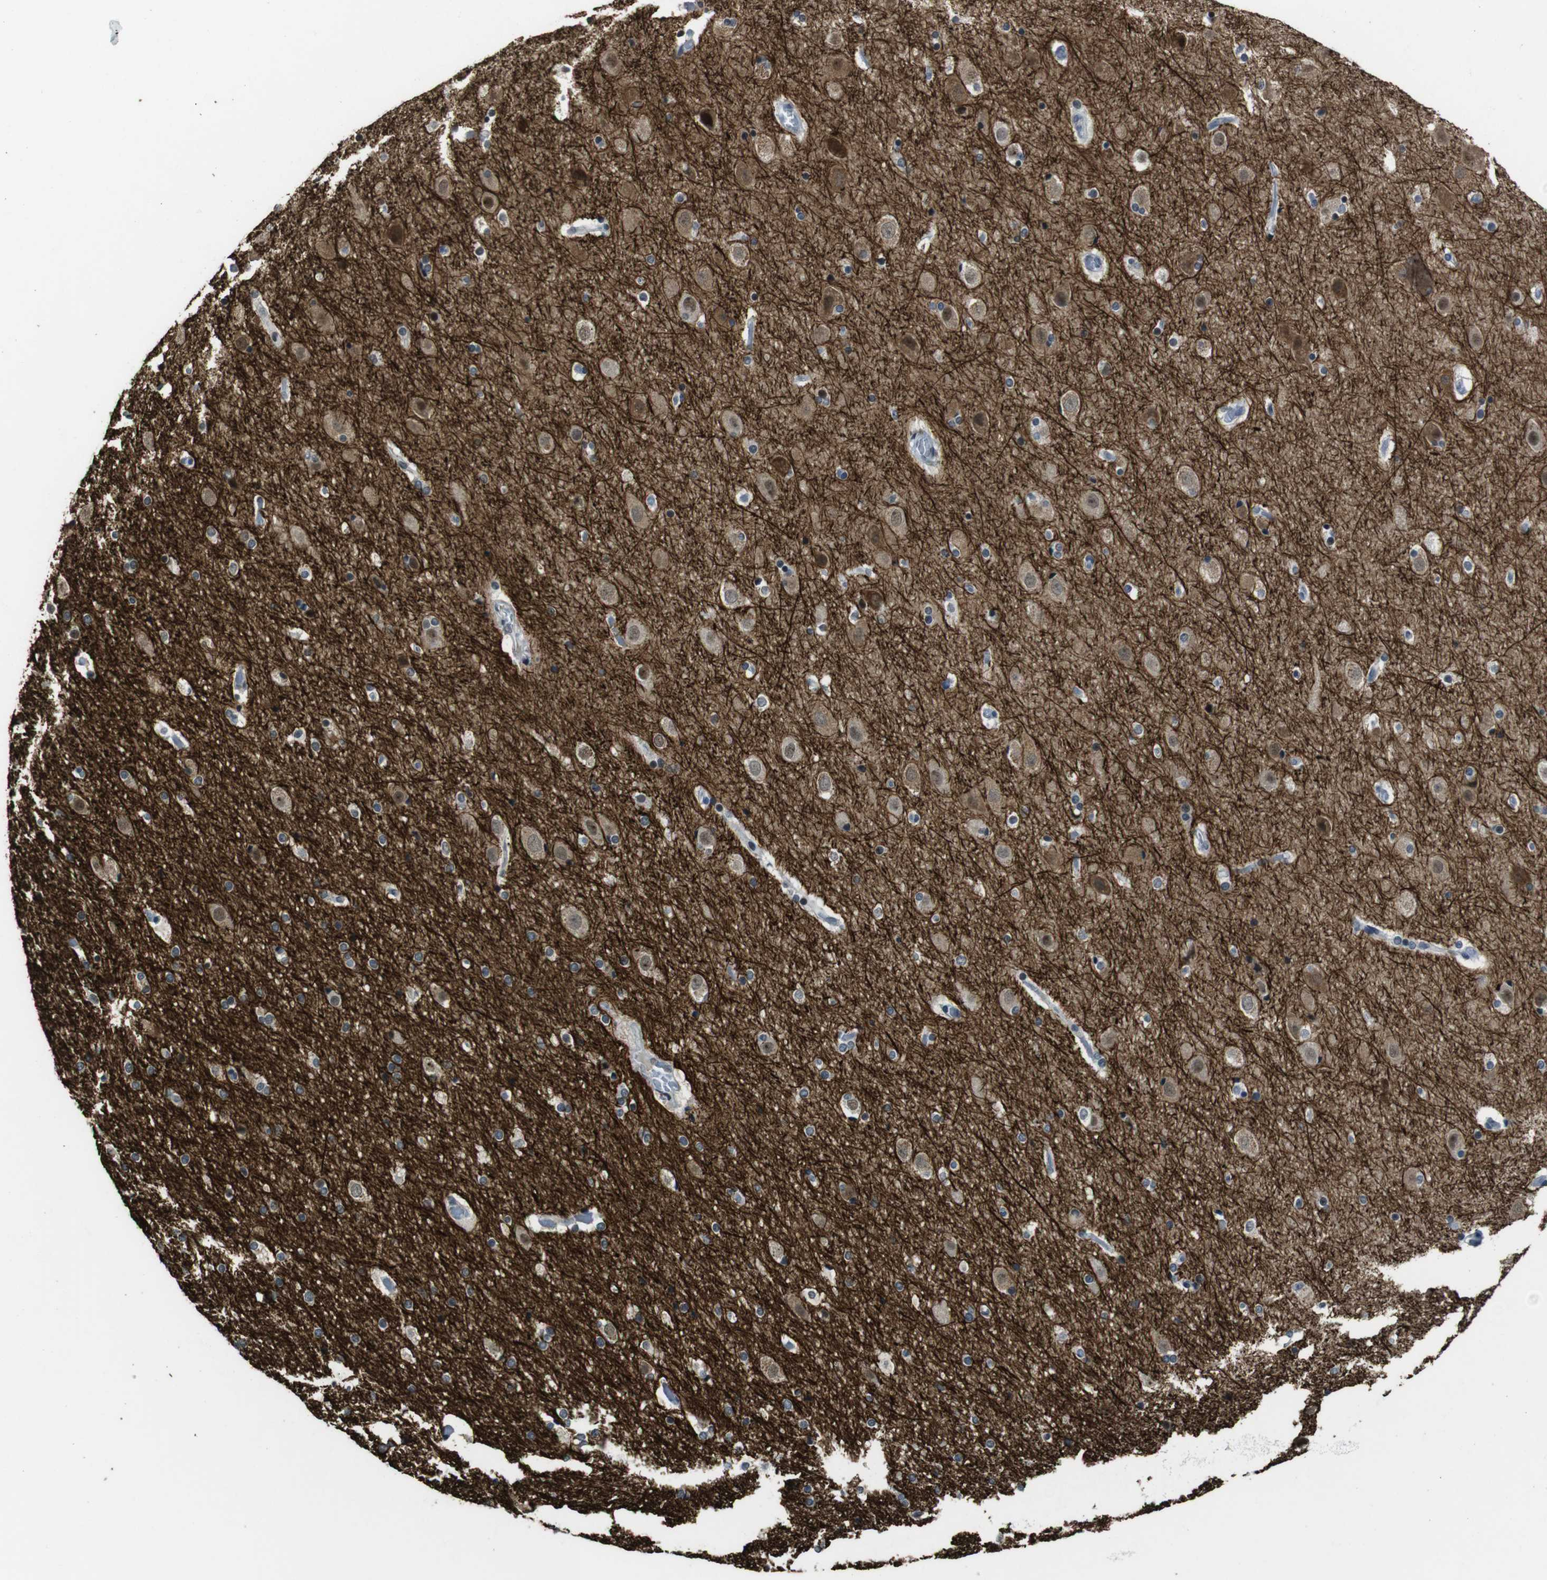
{"staining": {"intensity": "weak", "quantity": ">75%", "location": "nuclear"}, "tissue": "cerebral cortex", "cell_type": "Endothelial cells", "image_type": "normal", "snomed": [{"axis": "morphology", "description": "Normal tissue, NOS"}, {"axis": "topography", "description": "Cerebral cortex"}], "caption": "An immunohistochemistry histopathology image of normal tissue is shown. Protein staining in brown highlights weak nuclear positivity in cerebral cortex within endothelial cells.", "gene": "CSNK2B", "patient": {"sex": "male", "age": 57}}